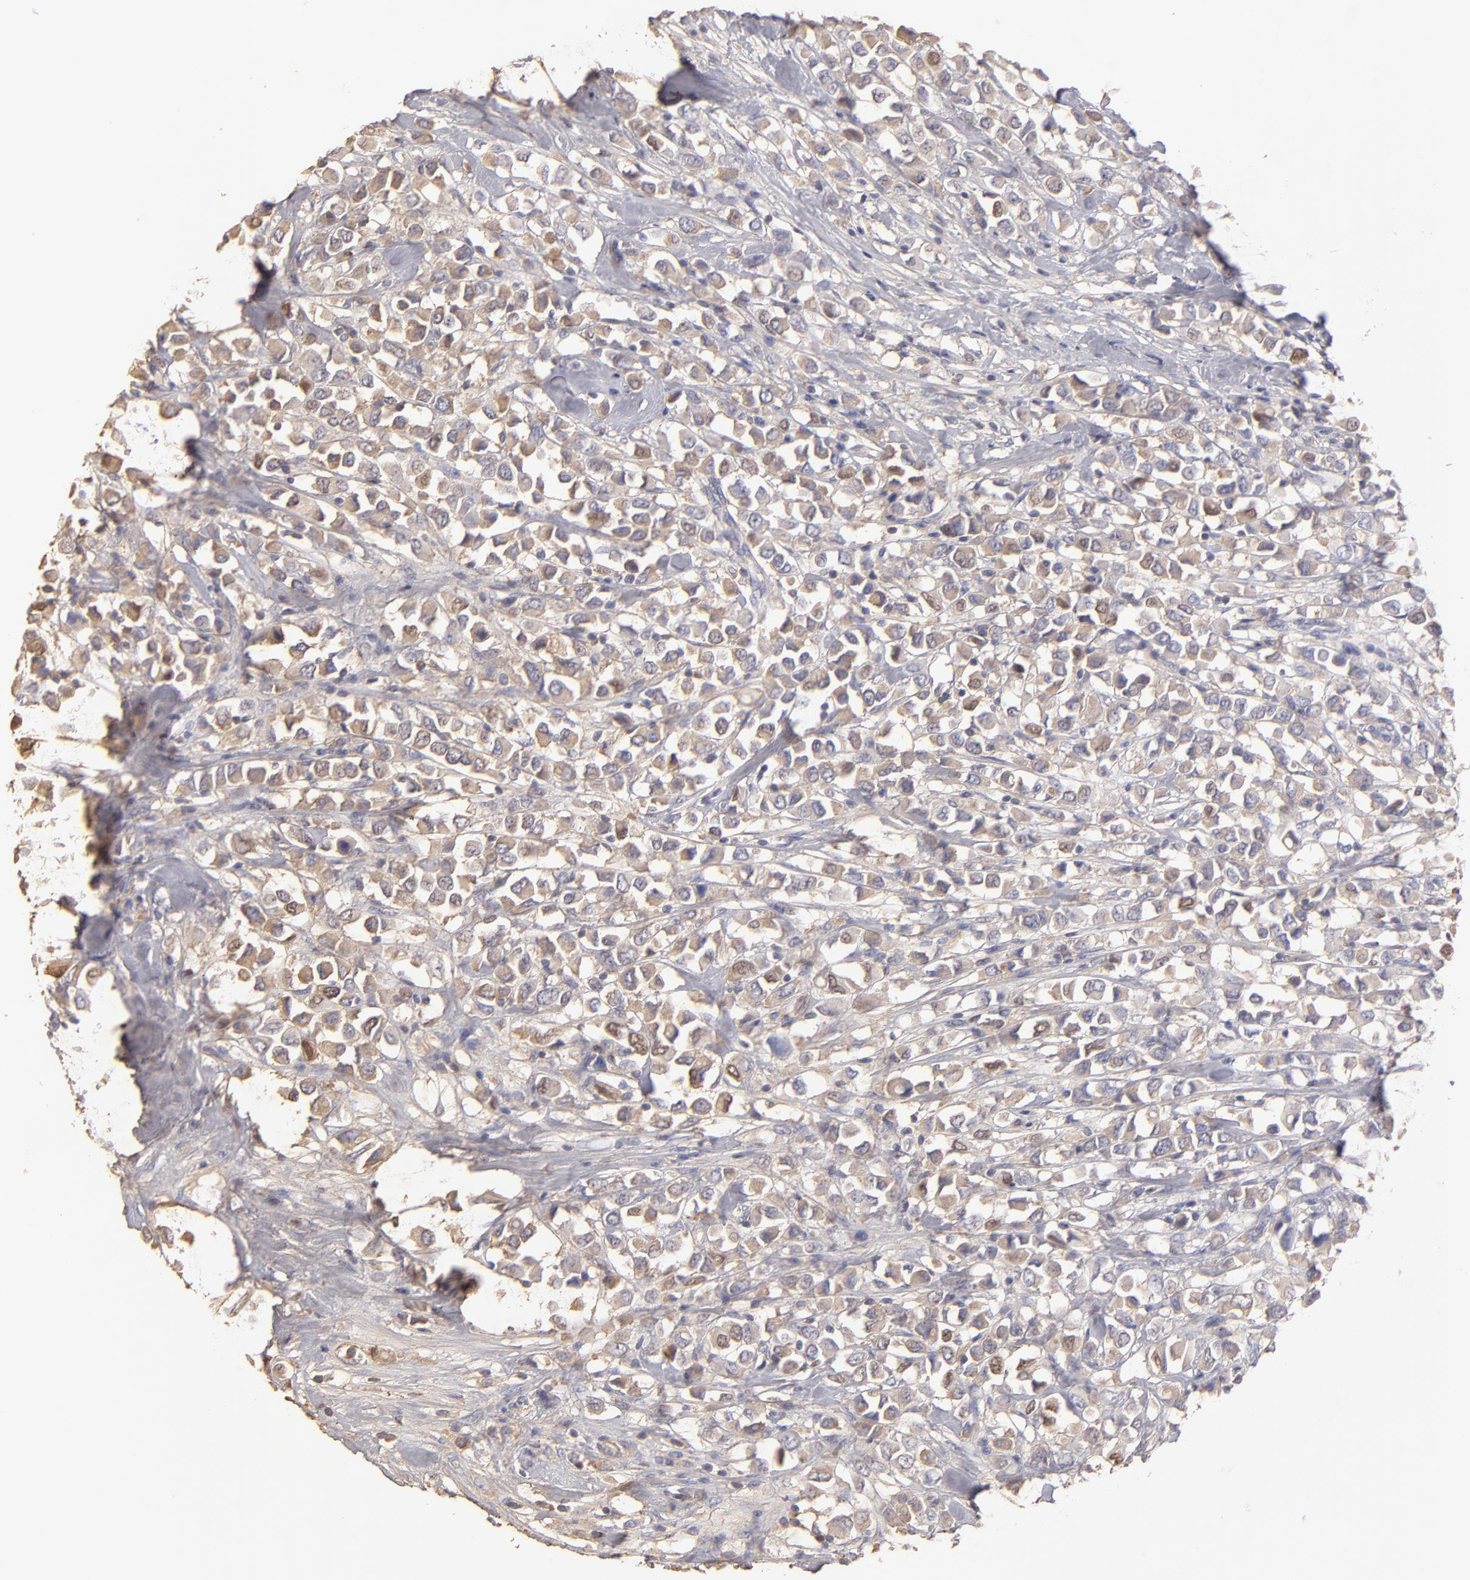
{"staining": {"intensity": "weak", "quantity": ">75%", "location": "cytoplasmic/membranous"}, "tissue": "breast cancer", "cell_type": "Tumor cells", "image_type": "cancer", "snomed": [{"axis": "morphology", "description": "Duct carcinoma"}, {"axis": "topography", "description": "Breast"}], "caption": "A high-resolution histopathology image shows immunohistochemistry (IHC) staining of breast cancer, which exhibits weak cytoplasmic/membranous staining in approximately >75% of tumor cells.", "gene": "ABCC4", "patient": {"sex": "female", "age": 61}}